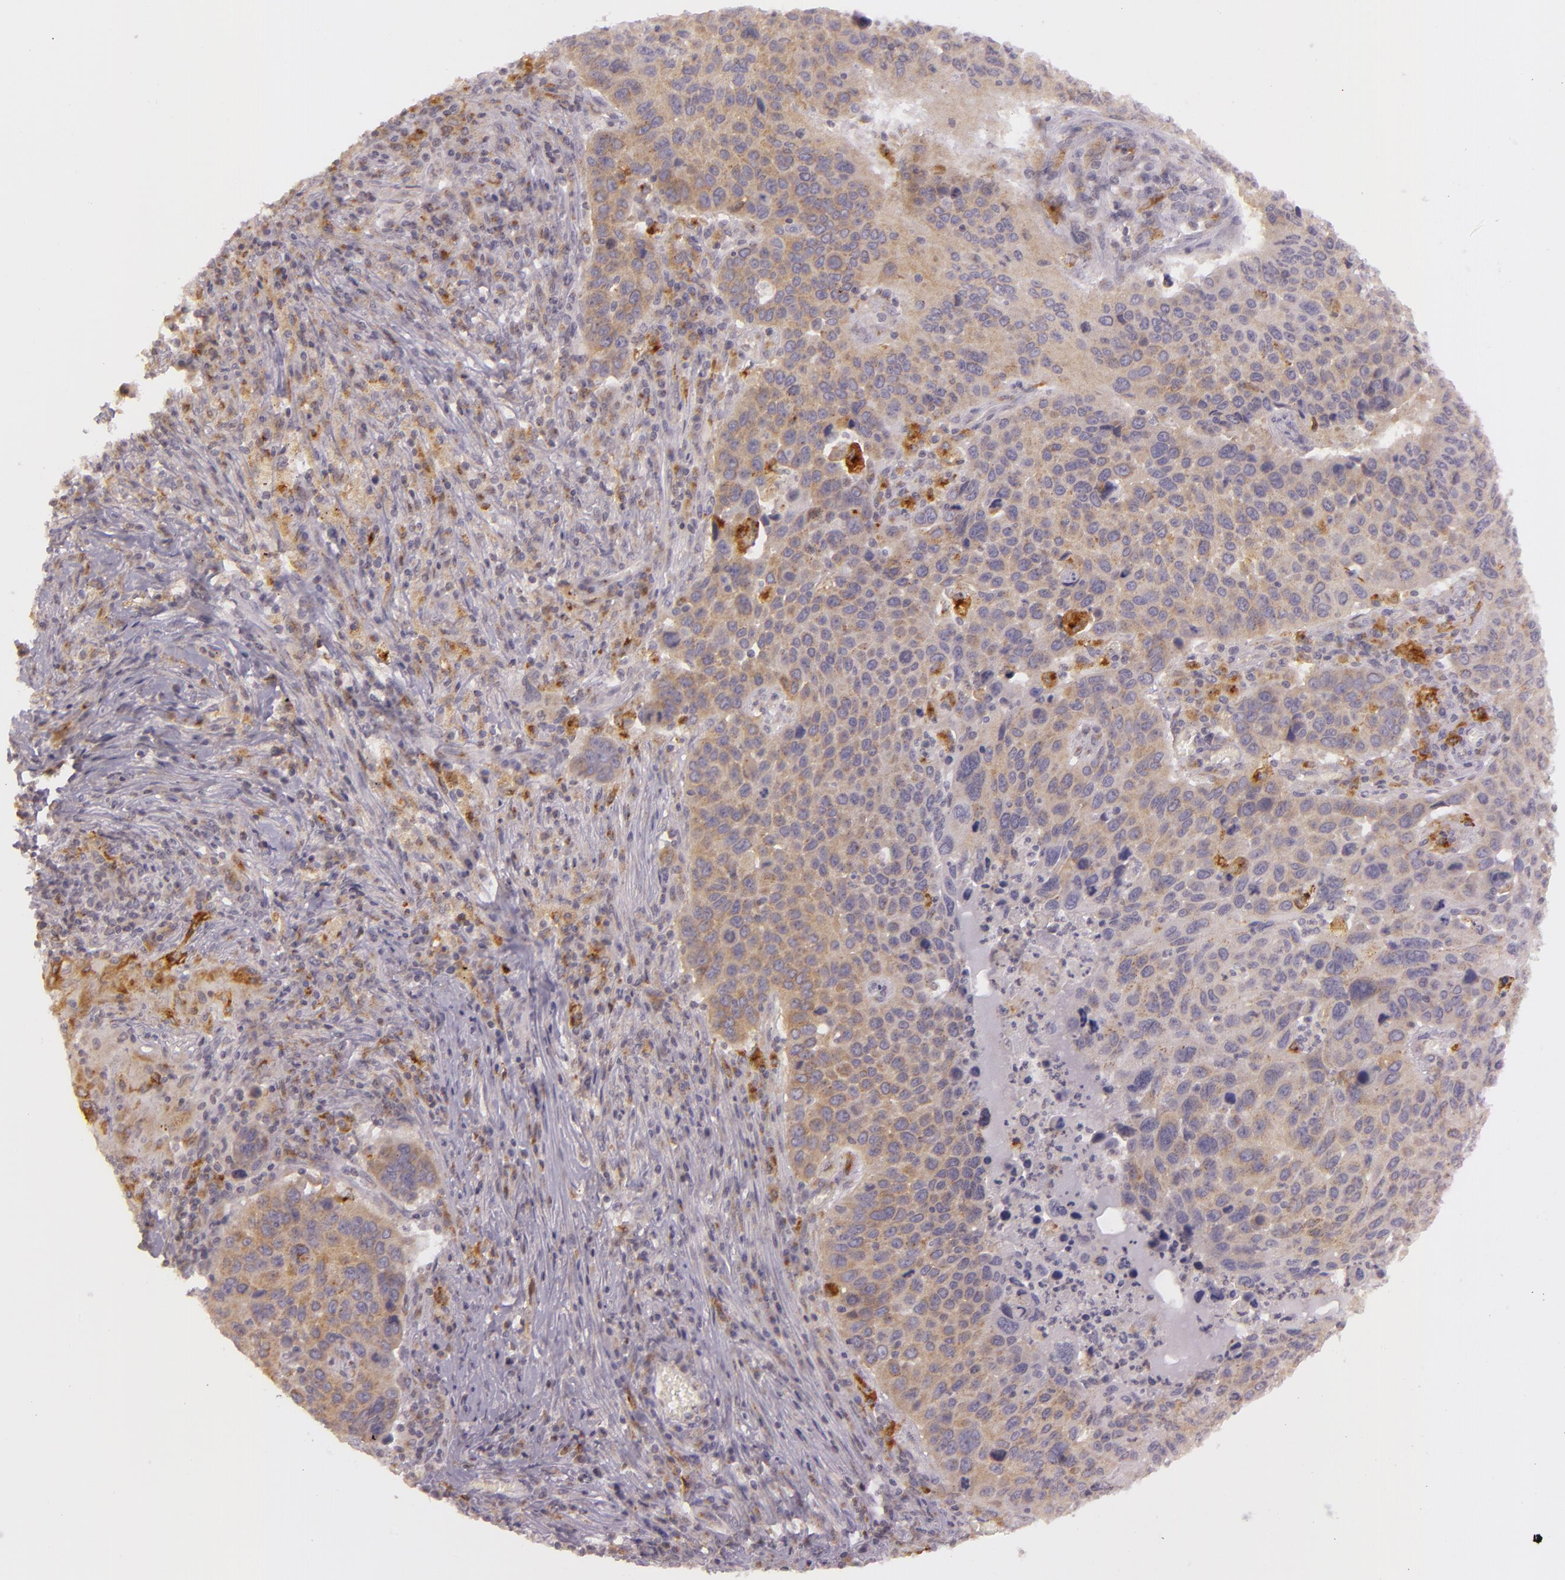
{"staining": {"intensity": "moderate", "quantity": ">75%", "location": "cytoplasmic/membranous"}, "tissue": "lung cancer", "cell_type": "Tumor cells", "image_type": "cancer", "snomed": [{"axis": "morphology", "description": "Squamous cell carcinoma, NOS"}, {"axis": "topography", "description": "Lung"}], "caption": "IHC of human squamous cell carcinoma (lung) demonstrates medium levels of moderate cytoplasmic/membranous staining in approximately >75% of tumor cells. (DAB (3,3'-diaminobenzidine) = brown stain, brightfield microscopy at high magnification).", "gene": "LGMN", "patient": {"sex": "male", "age": 68}}